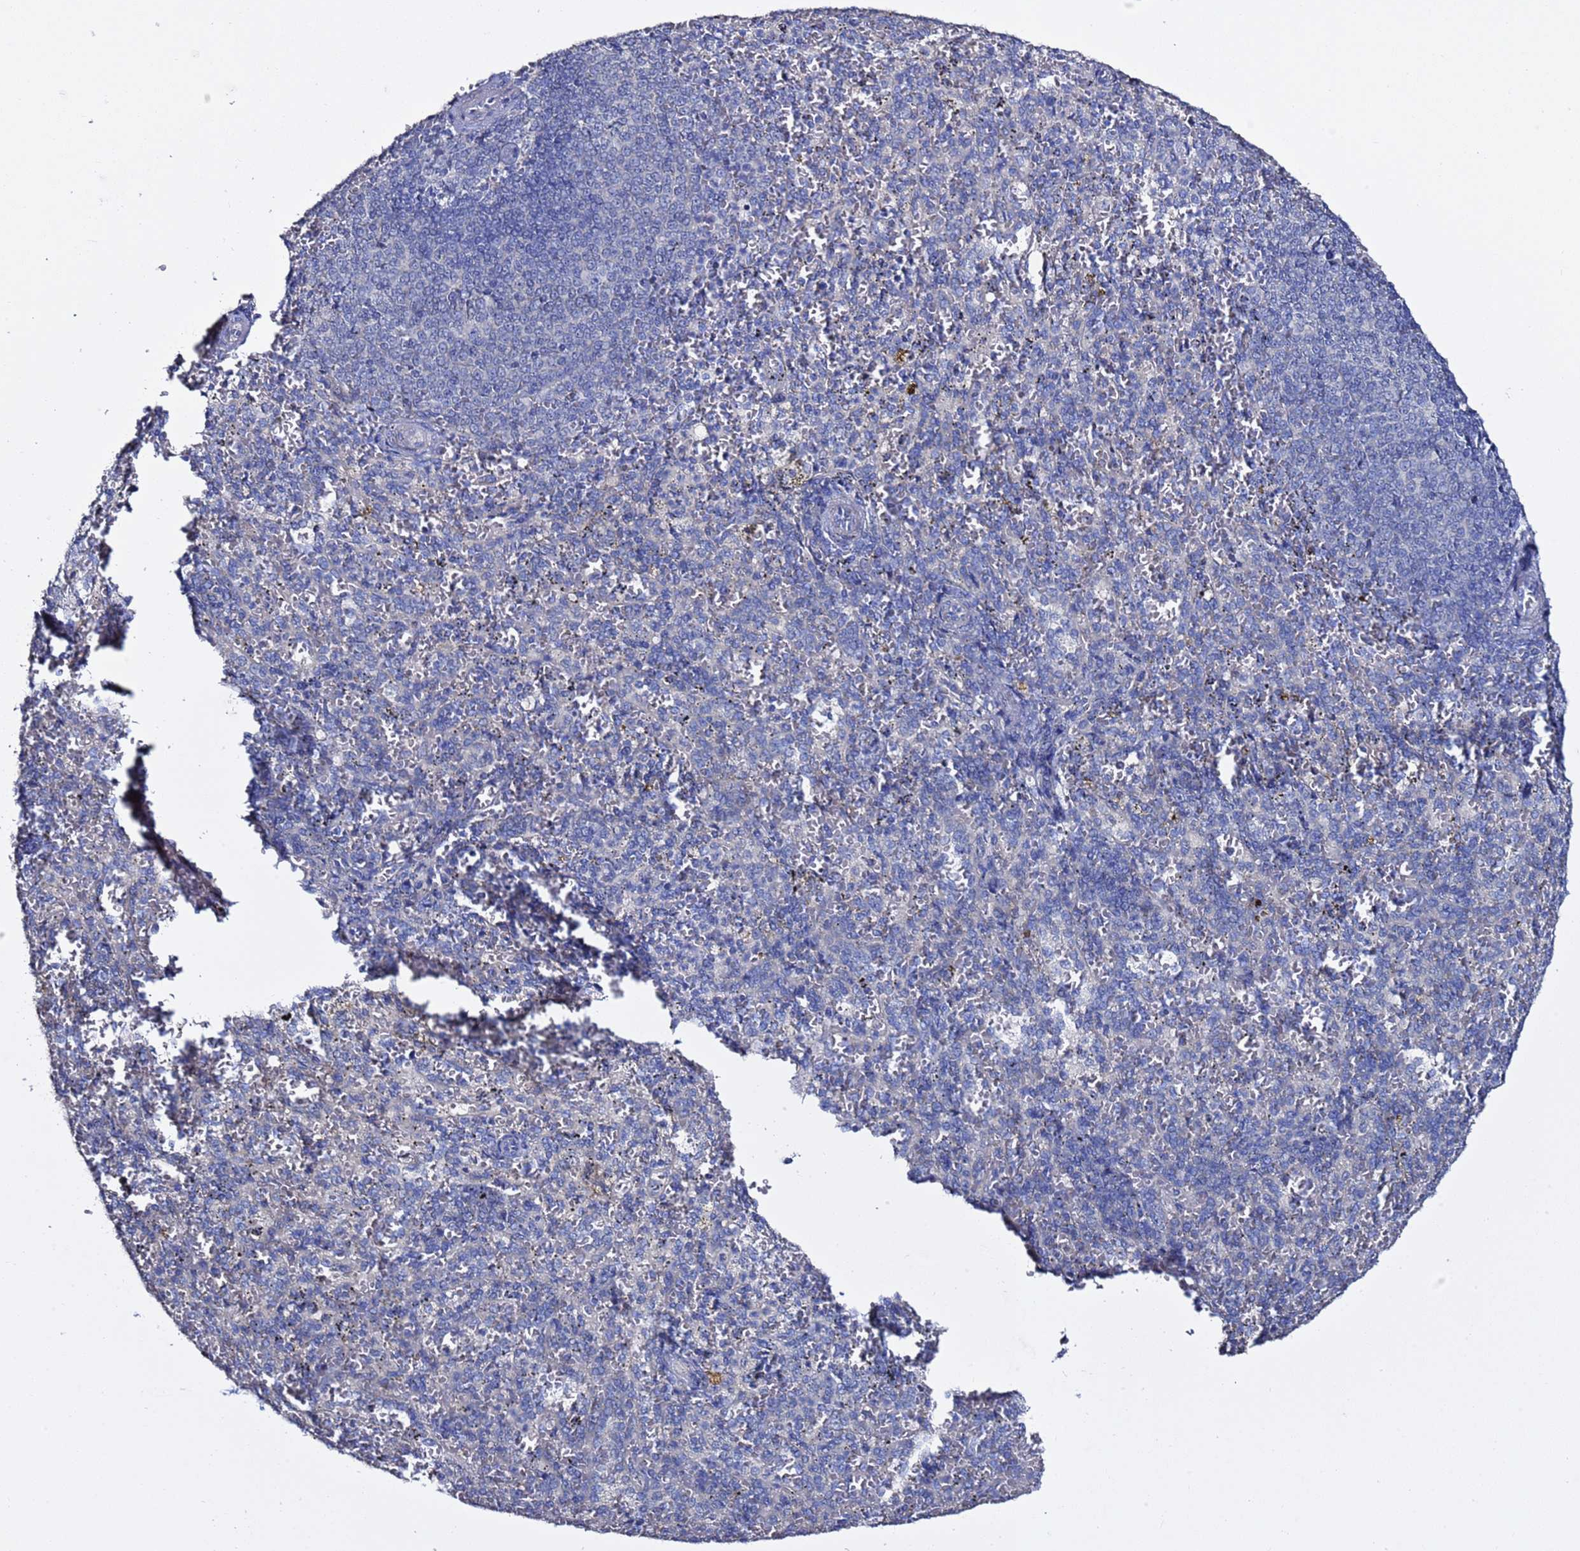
{"staining": {"intensity": "negative", "quantity": "none", "location": "none"}, "tissue": "spleen", "cell_type": "Cells in red pulp", "image_type": "normal", "snomed": [{"axis": "morphology", "description": "Normal tissue, NOS"}, {"axis": "topography", "description": "Spleen"}], "caption": "DAB (3,3'-diaminobenzidine) immunohistochemical staining of normal human spleen shows no significant positivity in cells in red pulp. (DAB (3,3'-diaminobenzidine) immunohistochemistry (IHC) visualized using brightfield microscopy, high magnification).", "gene": "RABL2A", "patient": {"sex": "female", "age": 21}}